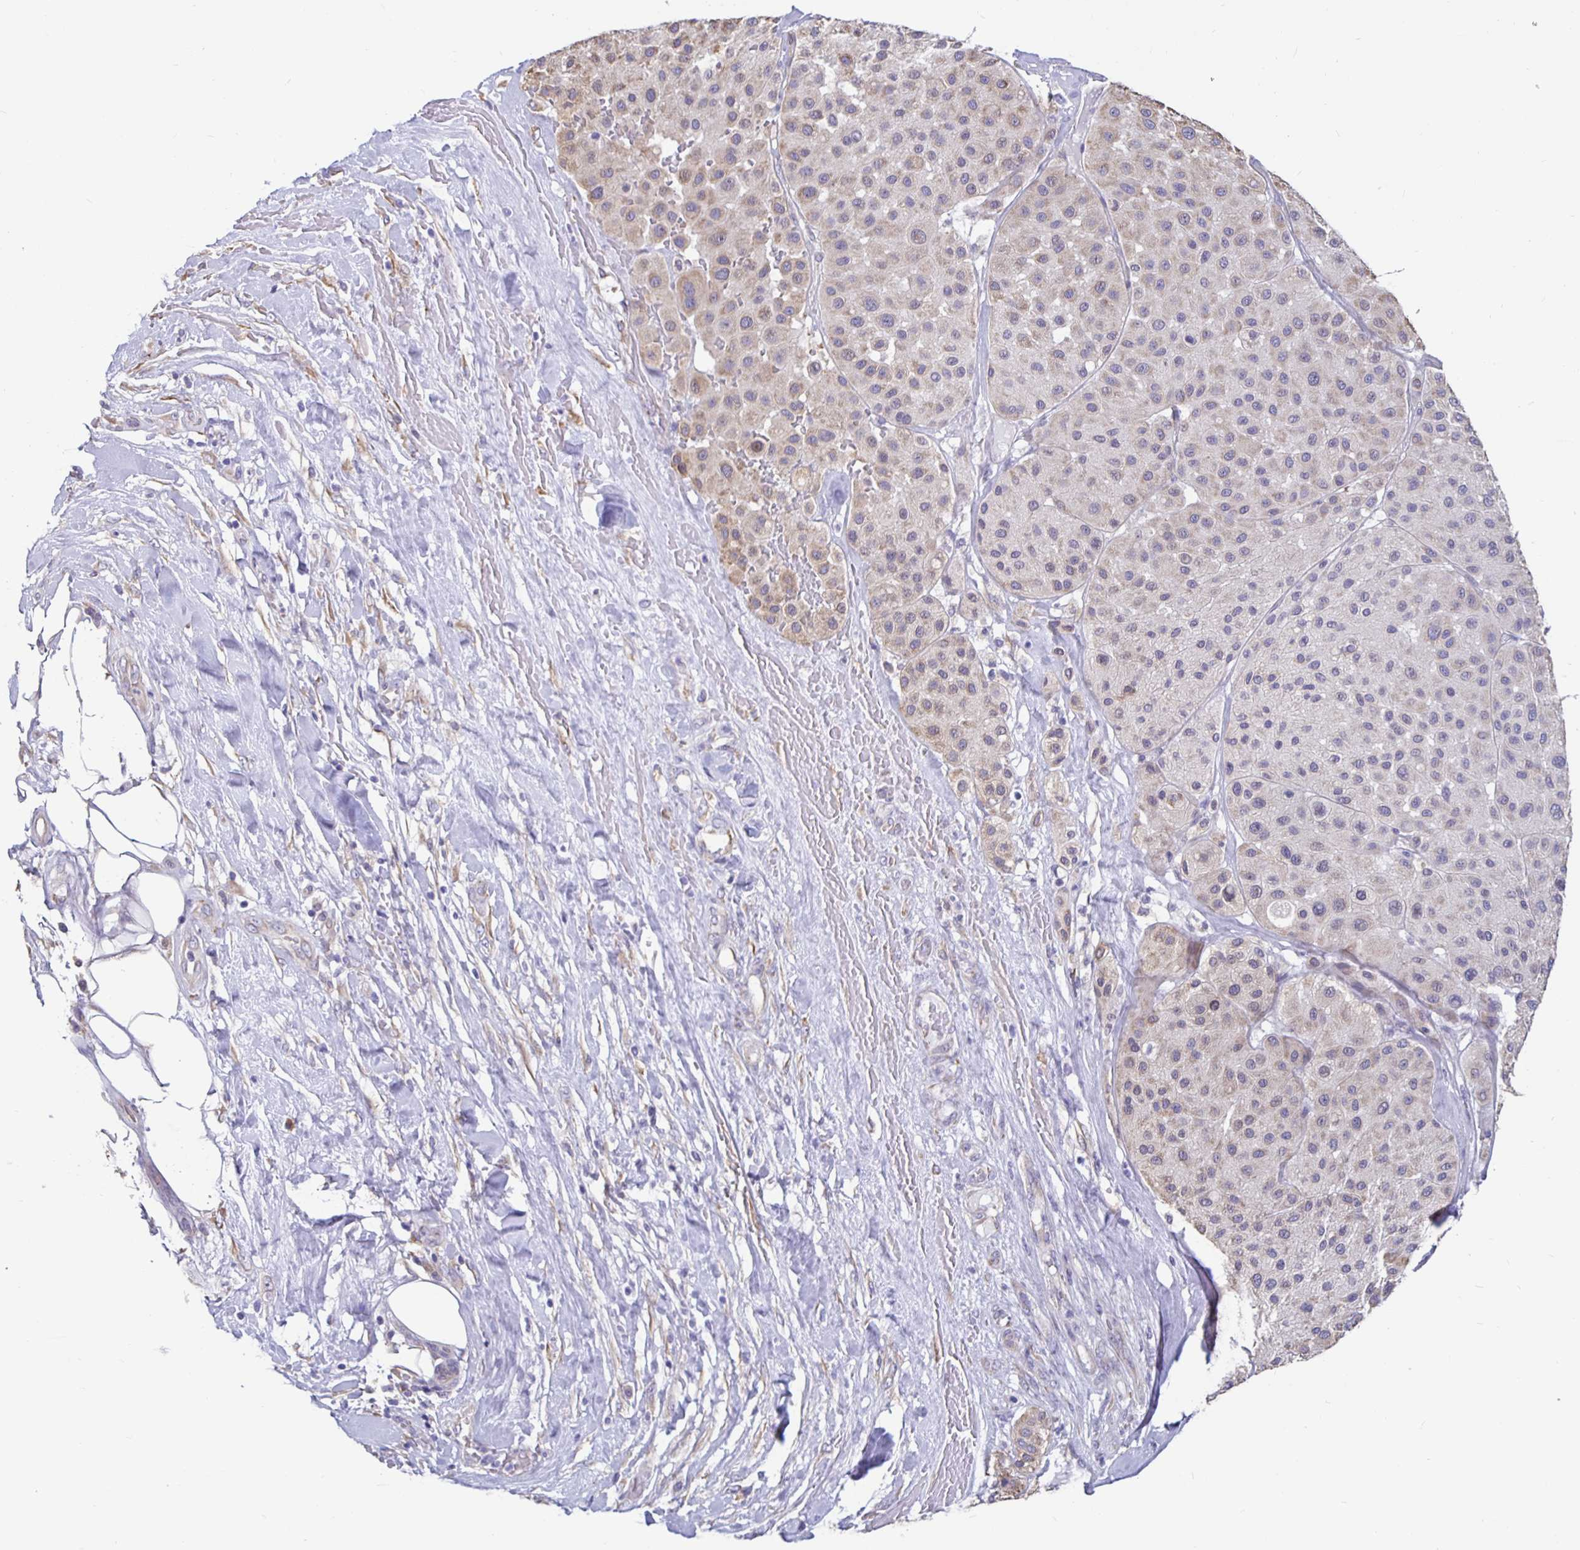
{"staining": {"intensity": "weak", "quantity": "25%-75%", "location": "cytoplasmic/membranous"}, "tissue": "melanoma", "cell_type": "Tumor cells", "image_type": "cancer", "snomed": [{"axis": "morphology", "description": "Malignant melanoma, Metastatic site"}, {"axis": "topography", "description": "Smooth muscle"}], "caption": "Immunohistochemistry (IHC) (DAB (3,3'-diaminobenzidine)) staining of human melanoma exhibits weak cytoplasmic/membranous protein expression in about 25%-75% of tumor cells.", "gene": "DNAI2", "patient": {"sex": "male", "age": 41}}